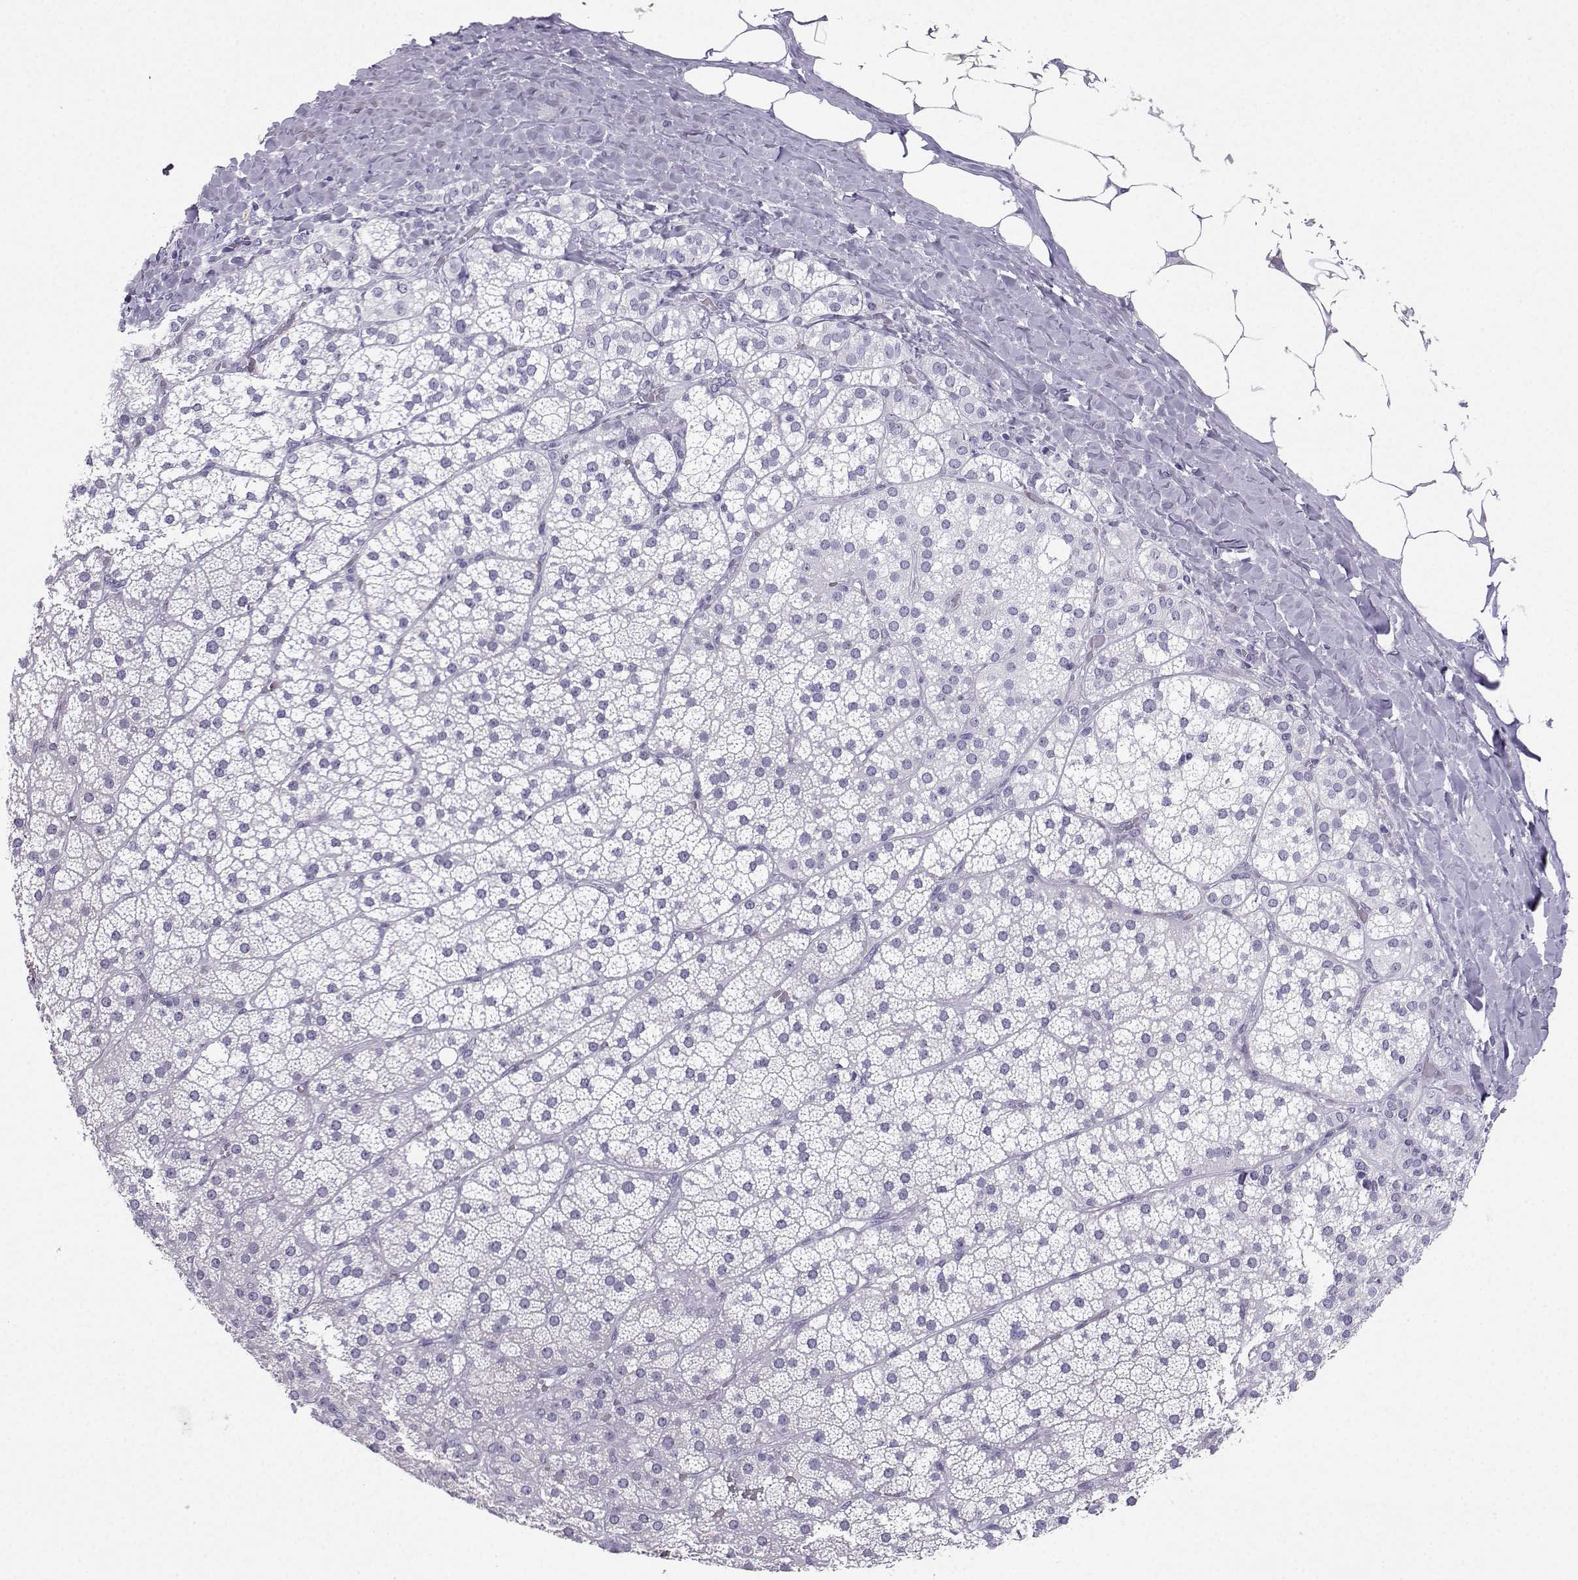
{"staining": {"intensity": "negative", "quantity": "none", "location": "none"}, "tissue": "adrenal gland", "cell_type": "Glandular cells", "image_type": "normal", "snomed": [{"axis": "morphology", "description": "Normal tissue, NOS"}, {"axis": "topography", "description": "Adrenal gland"}], "caption": "An immunohistochemistry image of benign adrenal gland is shown. There is no staining in glandular cells of adrenal gland.", "gene": "NEFL", "patient": {"sex": "male", "age": 53}}